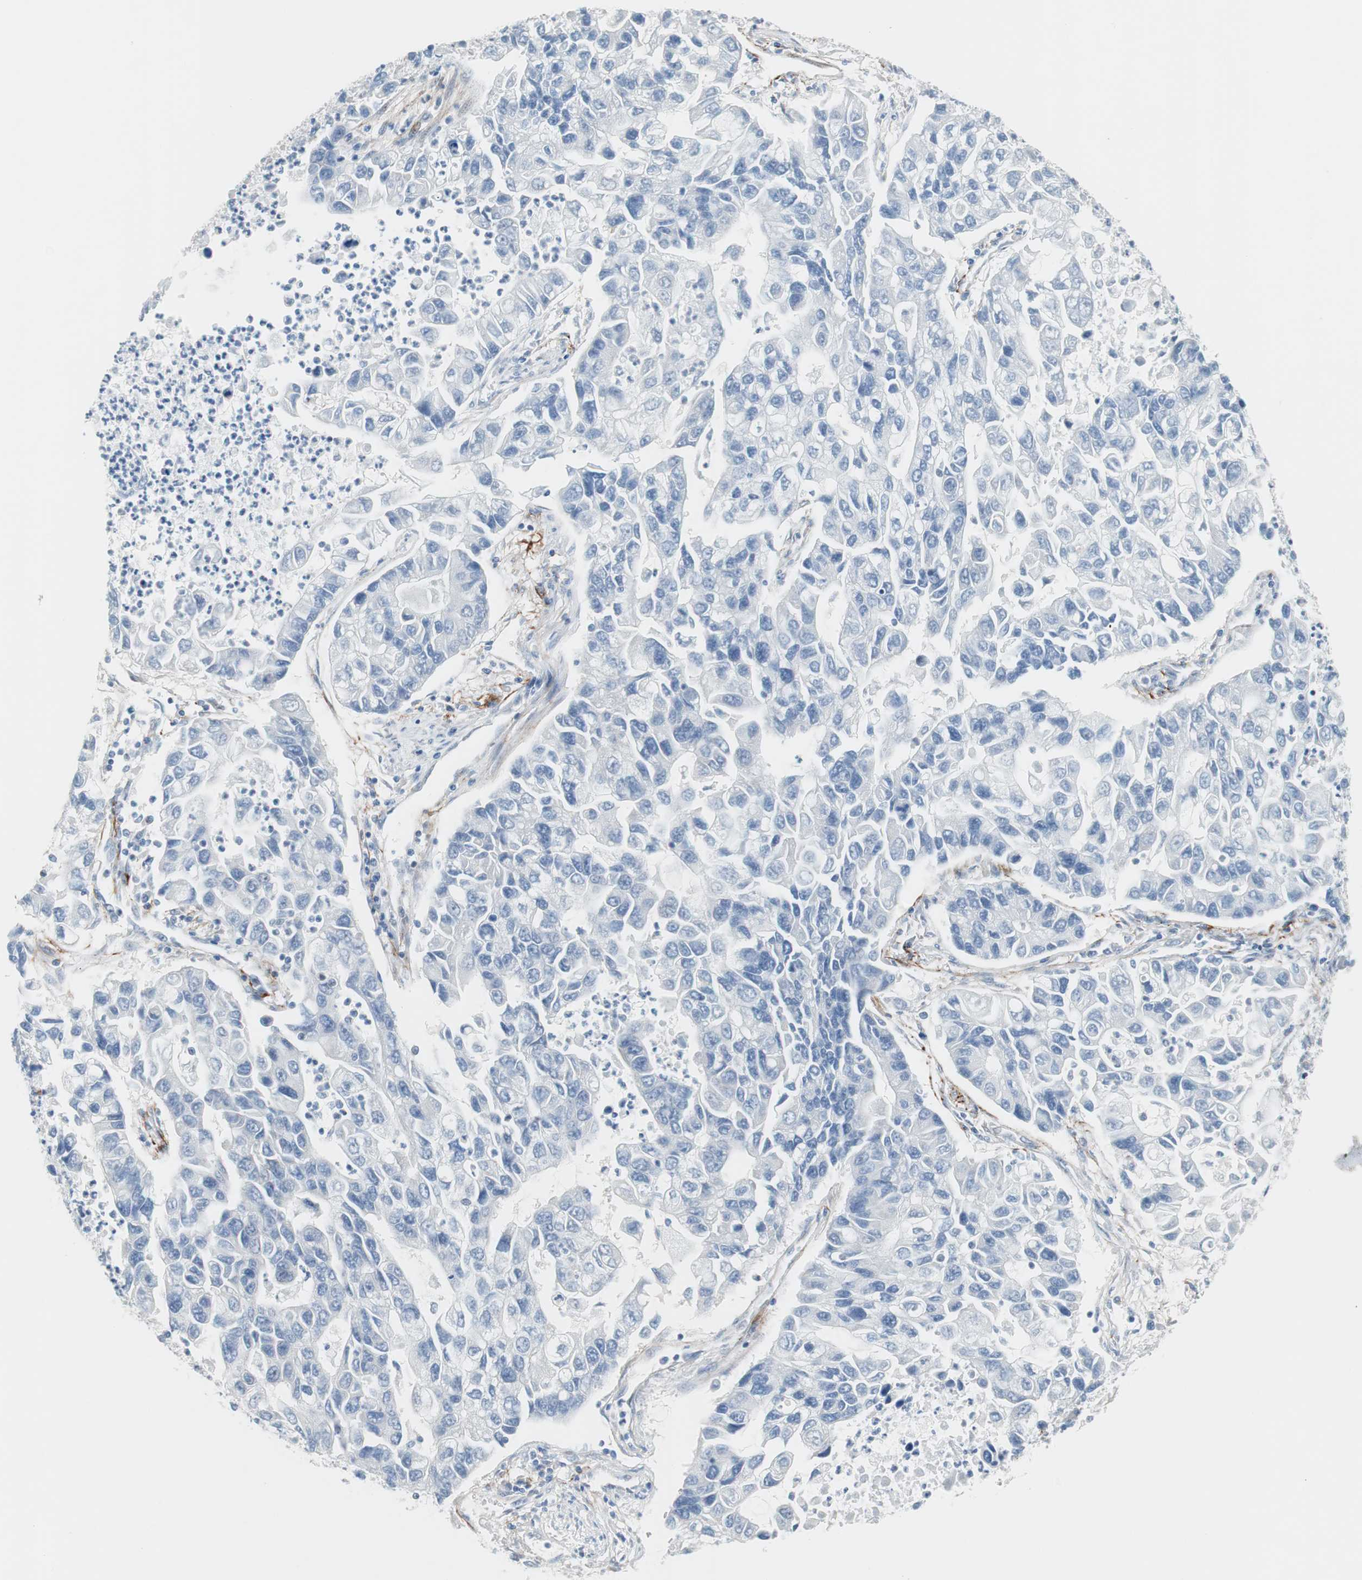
{"staining": {"intensity": "negative", "quantity": "none", "location": "none"}, "tissue": "lung cancer", "cell_type": "Tumor cells", "image_type": "cancer", "snomed": [{"axis": "morphology", "description": "Adenocarcinoma, NOS"}, {"axis": "topography", "description": "Lung"}], "caption": "This photomicrograph is of lung cancer (adenocarcinoma) stained with immunohistochemistry (IHC) to label a protein in brown with the nuclei are counter-stained blue. There is no expression in tumor cells. Nuclei are stained in blue.", "gene": "FOSL1", "patient": {"sex": "female", "age": 51}}